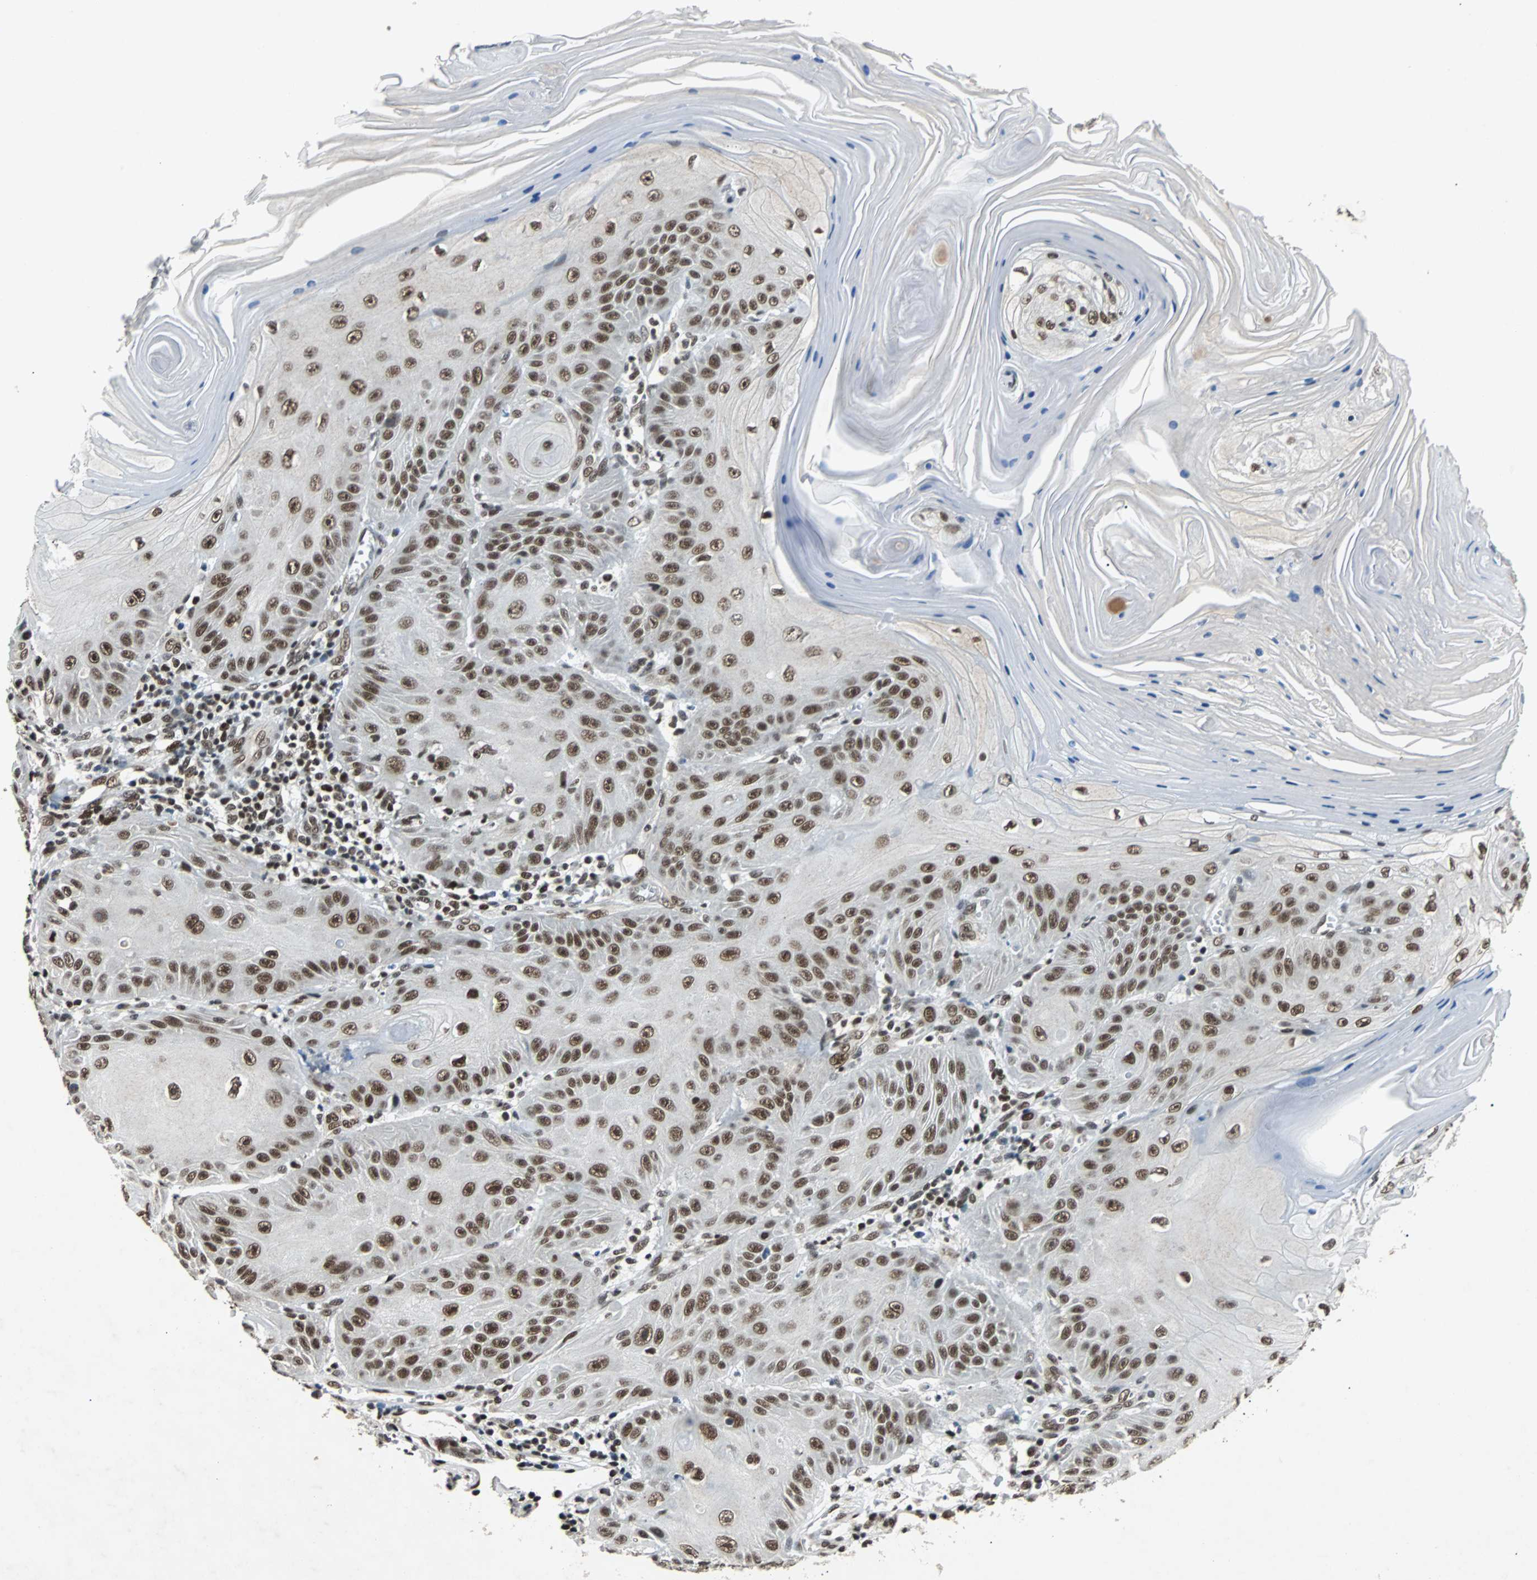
{"staining": {"intensity": "strong", "quantity": ">75%", "location": "nuclear"}, "tissue": "skin cancer", "cell_type": "Tumor cells", "image_type": "cancer", "snomed": [{"axis": "morphology", "description": "Squamous cell carcinoma, NOS"}, {"axis": "topography", "description": "Skin"}], "caption": "Immunohistochemical staining of skin squamous cell carcinoma displays high levels of strong nuclear positivity in approximately >75% of tumor cells.", "gene": "GATAD2A", "patient": {"sex": "female", "age": 78}}